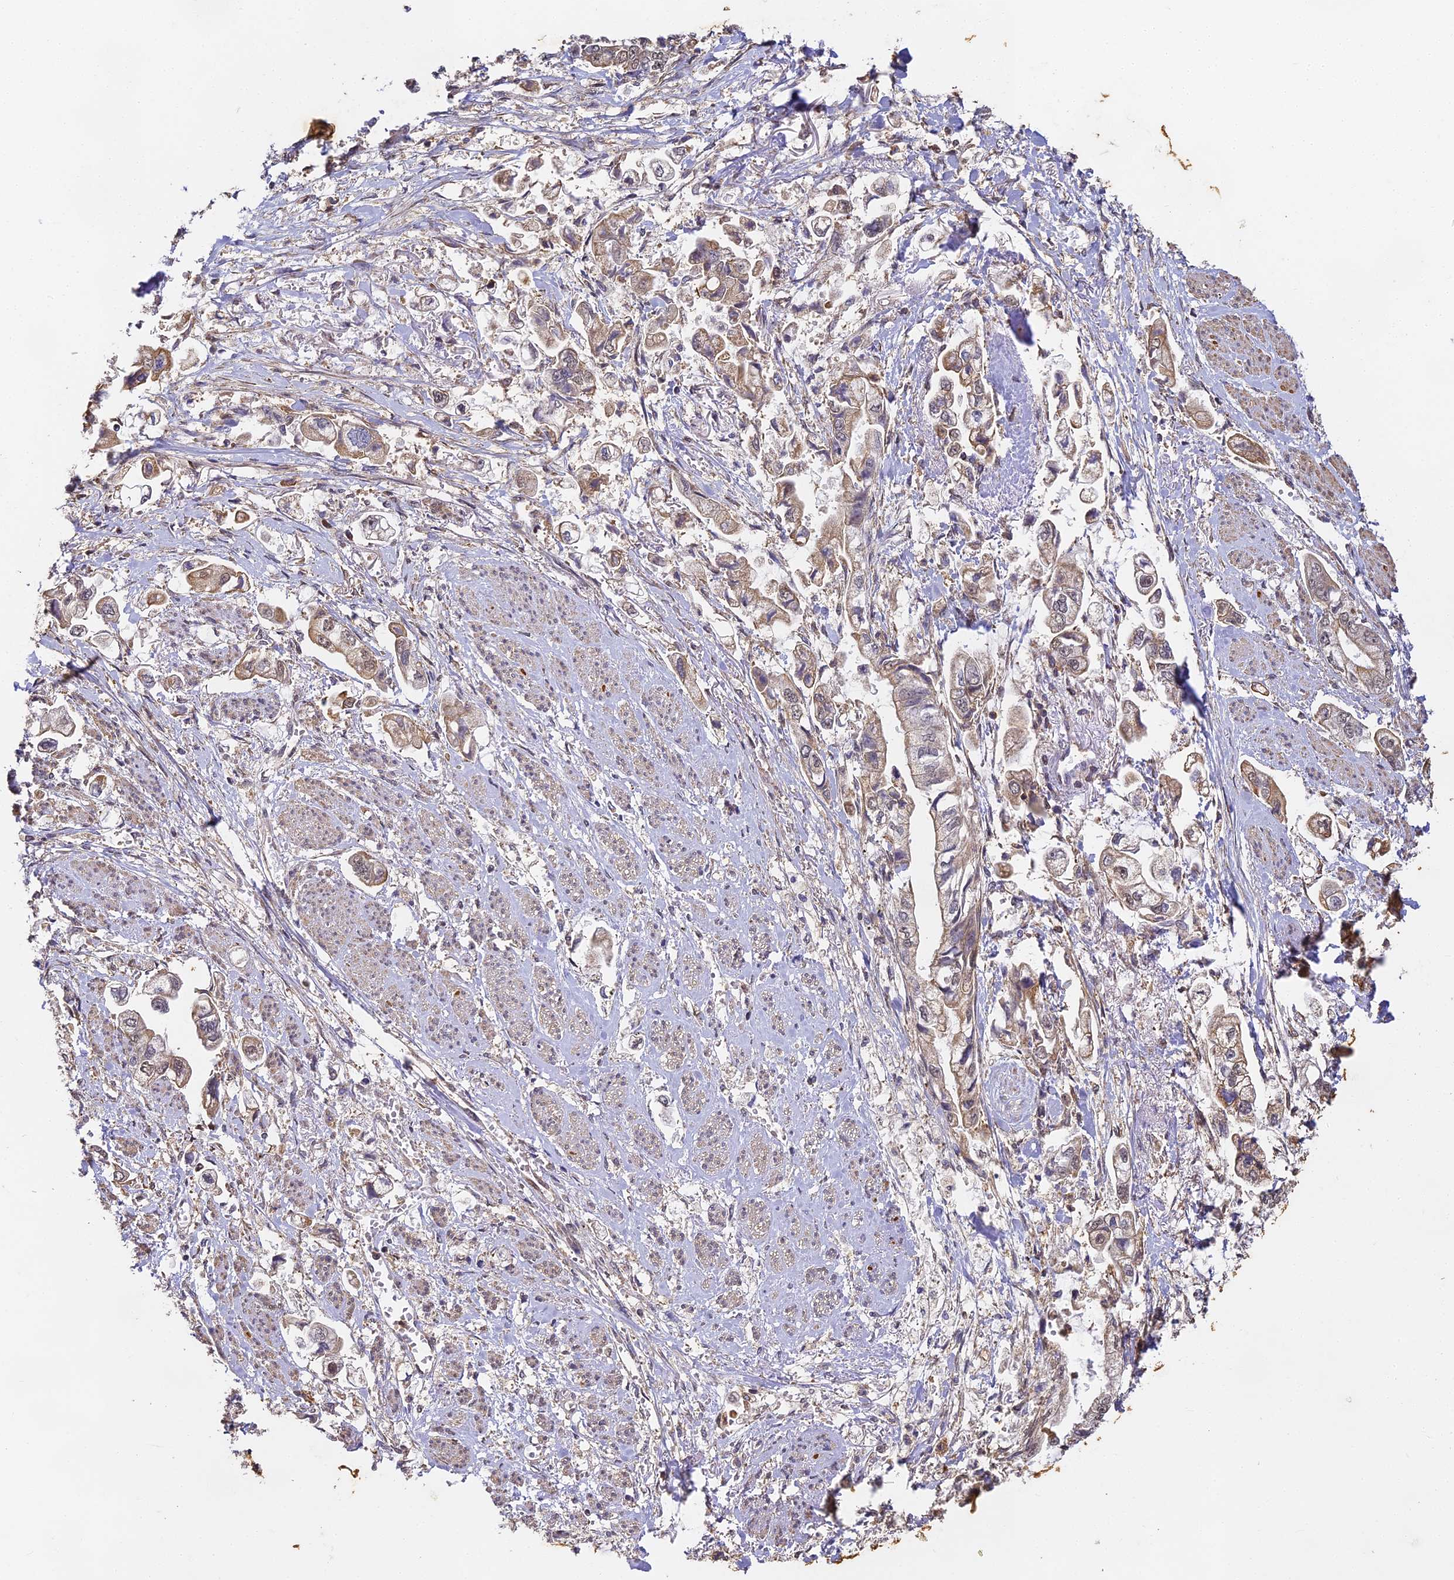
{"staining": {"intensity": "weak", "quantity": ">75%", "location": "cytoplasmic/membranous,nuclear"}, "tissue": "stomach cancer", "cell_type": "Tumor cells", "image_type": "cancer", "snomed": [{"axis": "morphology", "description": "Adenocarcinoma, NOS"}, {"axis": "topography", "description": "Stomach"}], "caption": "The immunohistochemical stain labels weak cytoplasmic/membranous and nuclear expression in tumor cells of stomach cancer tissue.", "gene": "ZNF443", "patient": {"sex": "male", "age": 62}}